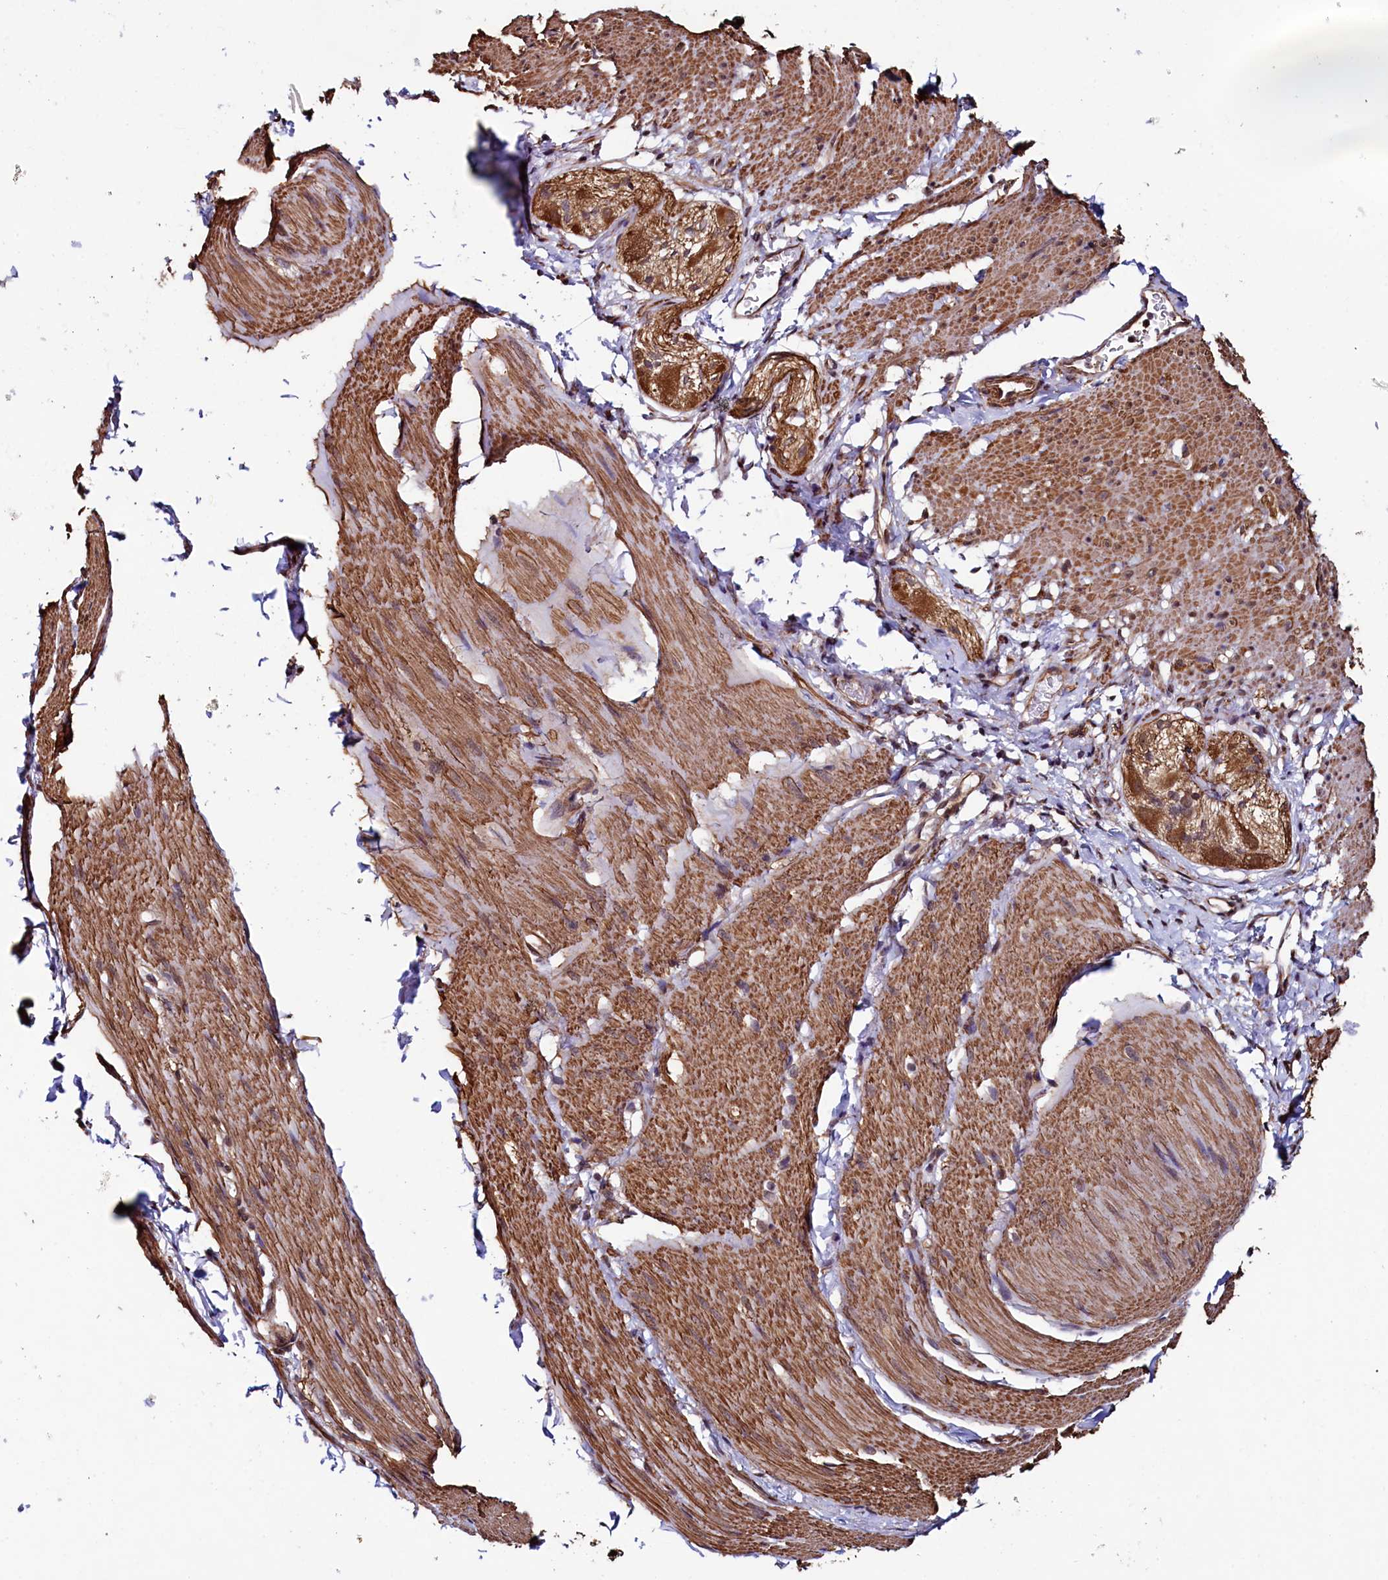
{"staining": {"intensity": "moderate", "quantity": ">75%", "location": "cytoplasmic/membranous"}, "tissue": "smooth muscle", "cell_type": "Smooth muscle cells", "image_type": "normal", "snomed": [{"axis": "morphology", "description": "Normal tissue, NOS"}, {"axis": "topography", "description": "Smooth muscle"}, {"axis": "topography", "description": "Small intestine"}], "caption": "Benign smooth muscle shows moderate cytoplasmic/membranous expression in approximately >75% of smooth muscle cells (DAB IHC, brown staining for protein, blue staining for nuclei)..", "gene": "LEO1", "patient": {"sex": "female", "age": 84}}